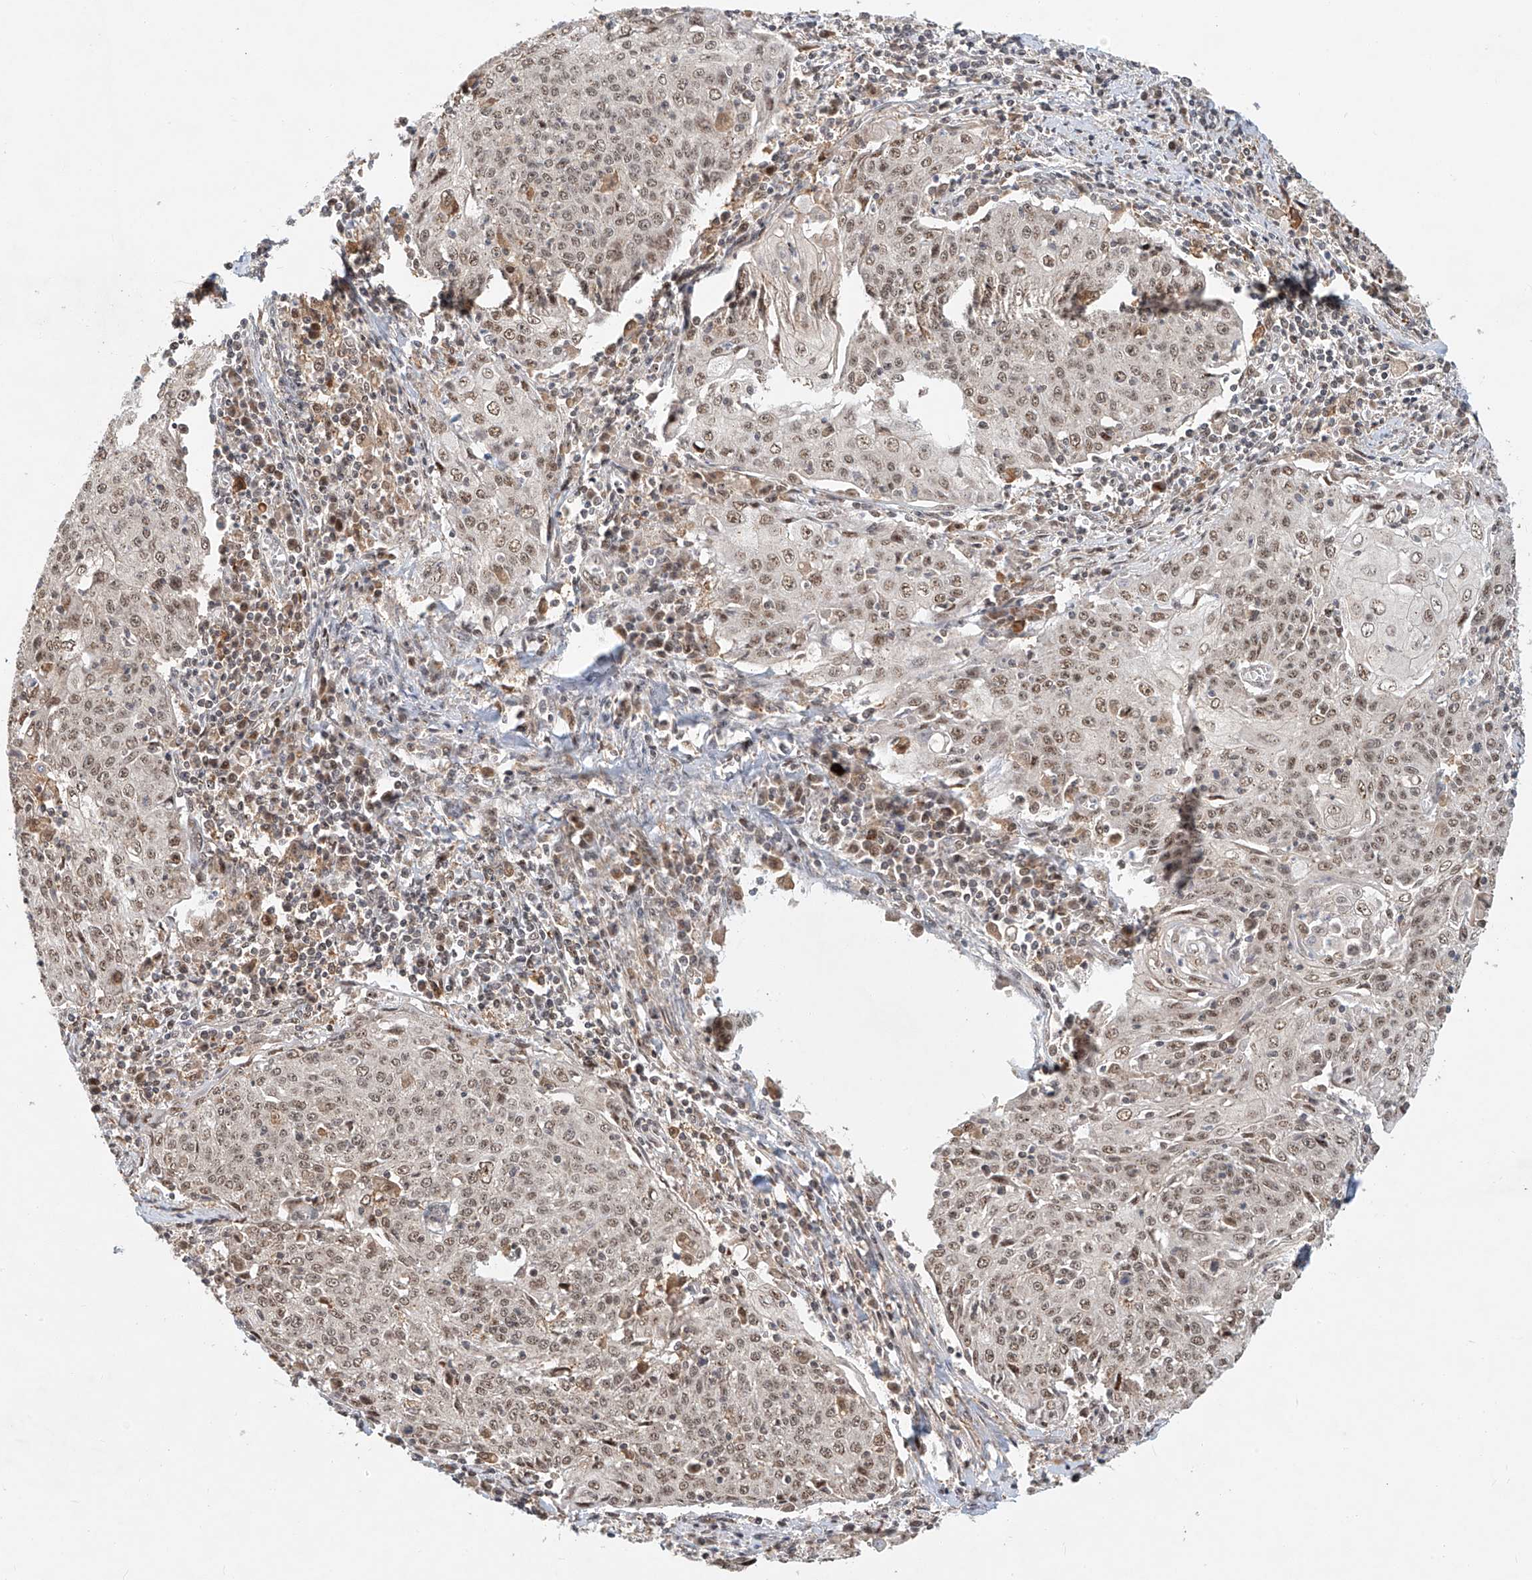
{"staining": {"intensity": "weak", "quantity": ">75%", "location": "nuclear"}, "tissue": "cervical cancer", "cell_type": "Tumor cells", "image_type": "cancer", "snomed": [{"axis": "morphology", "description": "Squamous cell carcinoma, NOS"}, {"axis": "topography", "description": "Cervix"}], "caption": "IHC of squamous cell carcinoma (cervical) shows low levels of weak nuclear staining in about >75% of tumor cells.", "gene": "SYTL3", "patient": {"sex": "female", "age": 48}}